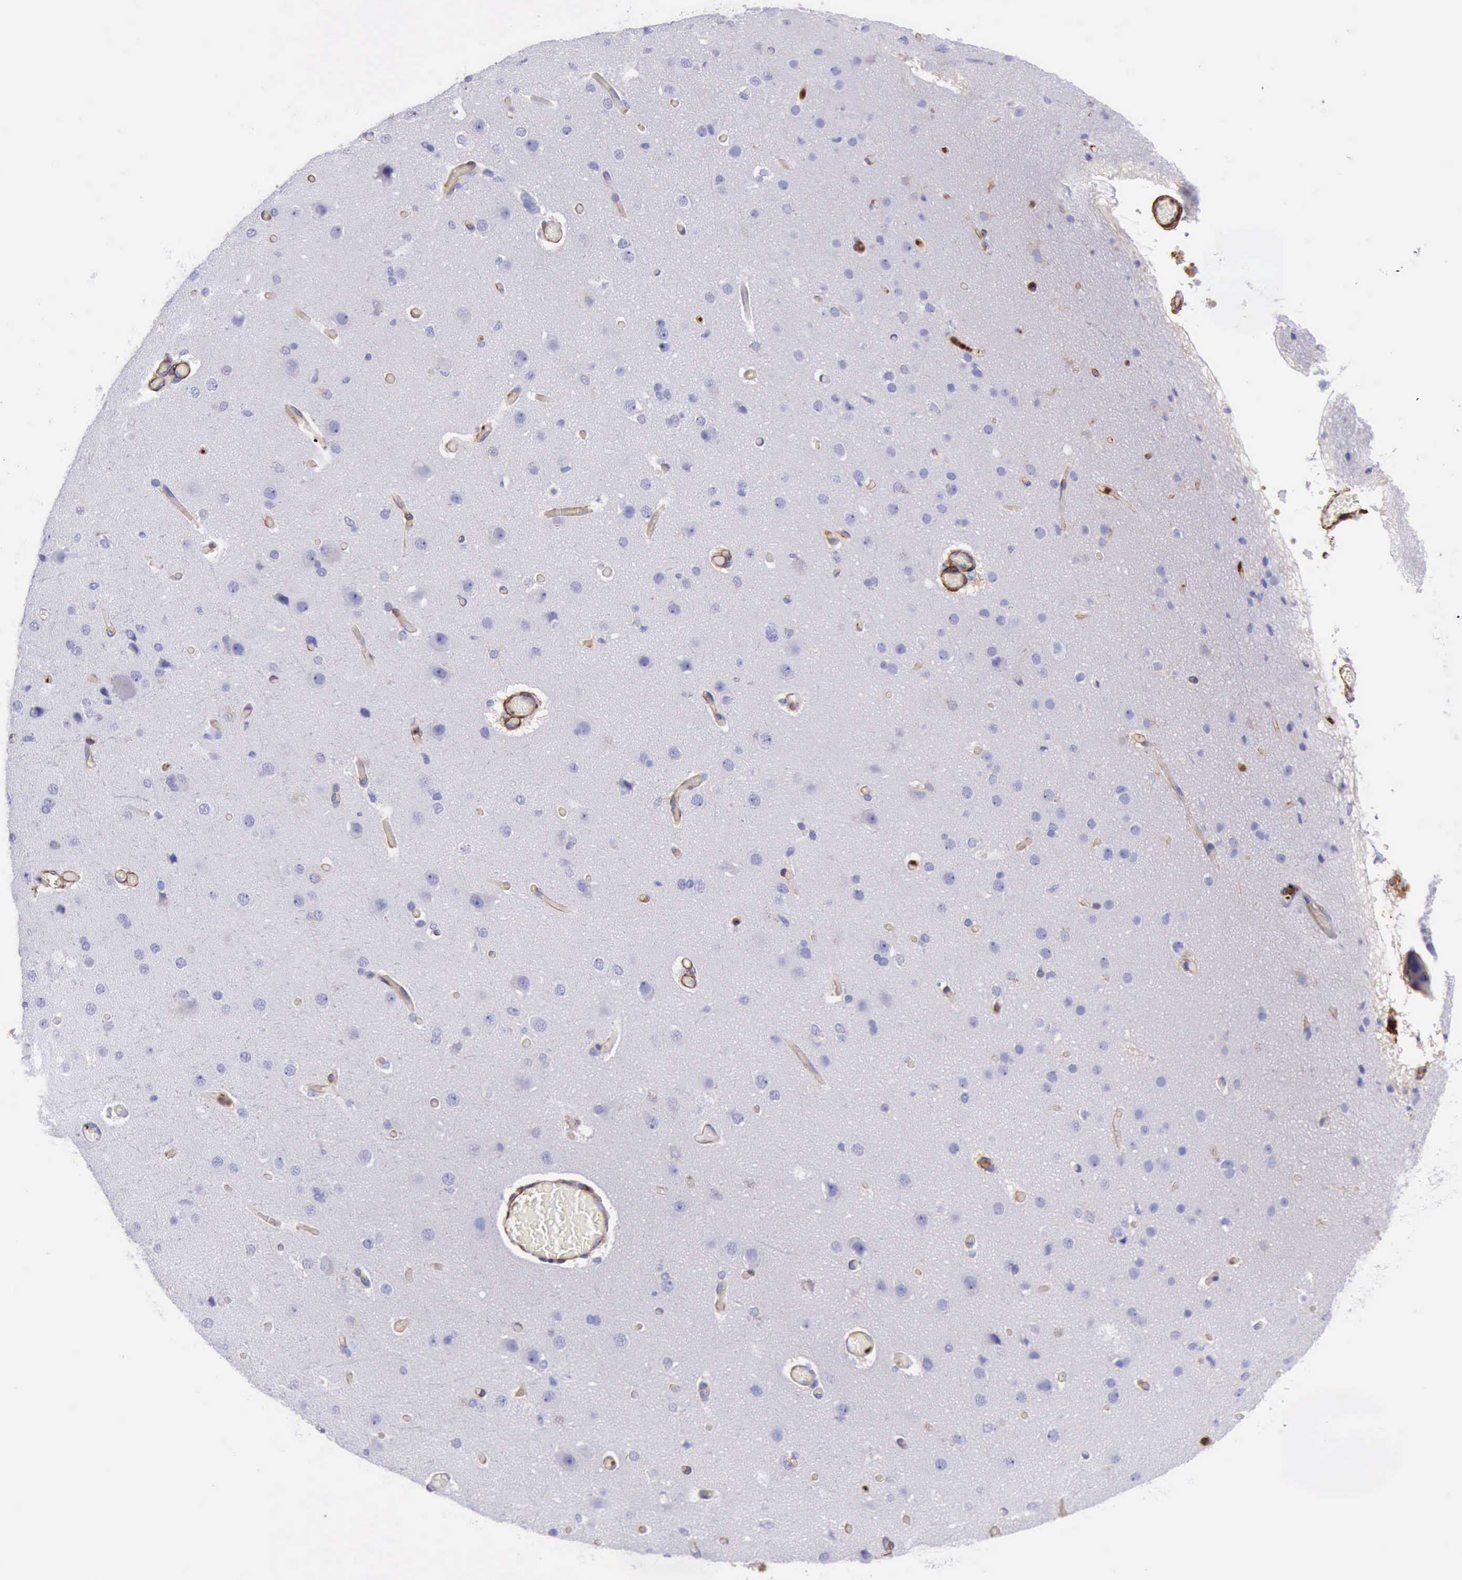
{"staining": {"intensity": "strong", "quantity": ">75%", "location": "cytoplasmic/membranous"}, "tissue": "cerebral cortex", "cell_type": "Endothelial cells", "image_type": "normal", "snomed": [{"axis": "morphology", "description": "Normal tissue, NOS"}, {"axis": "morphology", "description": "Glioma, malignant, High grade"}, {"axis": "topography", "description": "Cerebral cortex"}], "caption": "DAB immunohistochemical staining of benign cerebral cortex reveals strong cytoplasmic/membranous protein staining in approximately >75% of endothelial cells. The staining was performed using DAB (3,3'-diaminobenzidine) to visualize the protein expression in brown, while the nuclei were stained in blue with hematoxylin (Magnification: 20x).", "gene": "FLNA", "patient": {"sex": "male", "age": 77}}